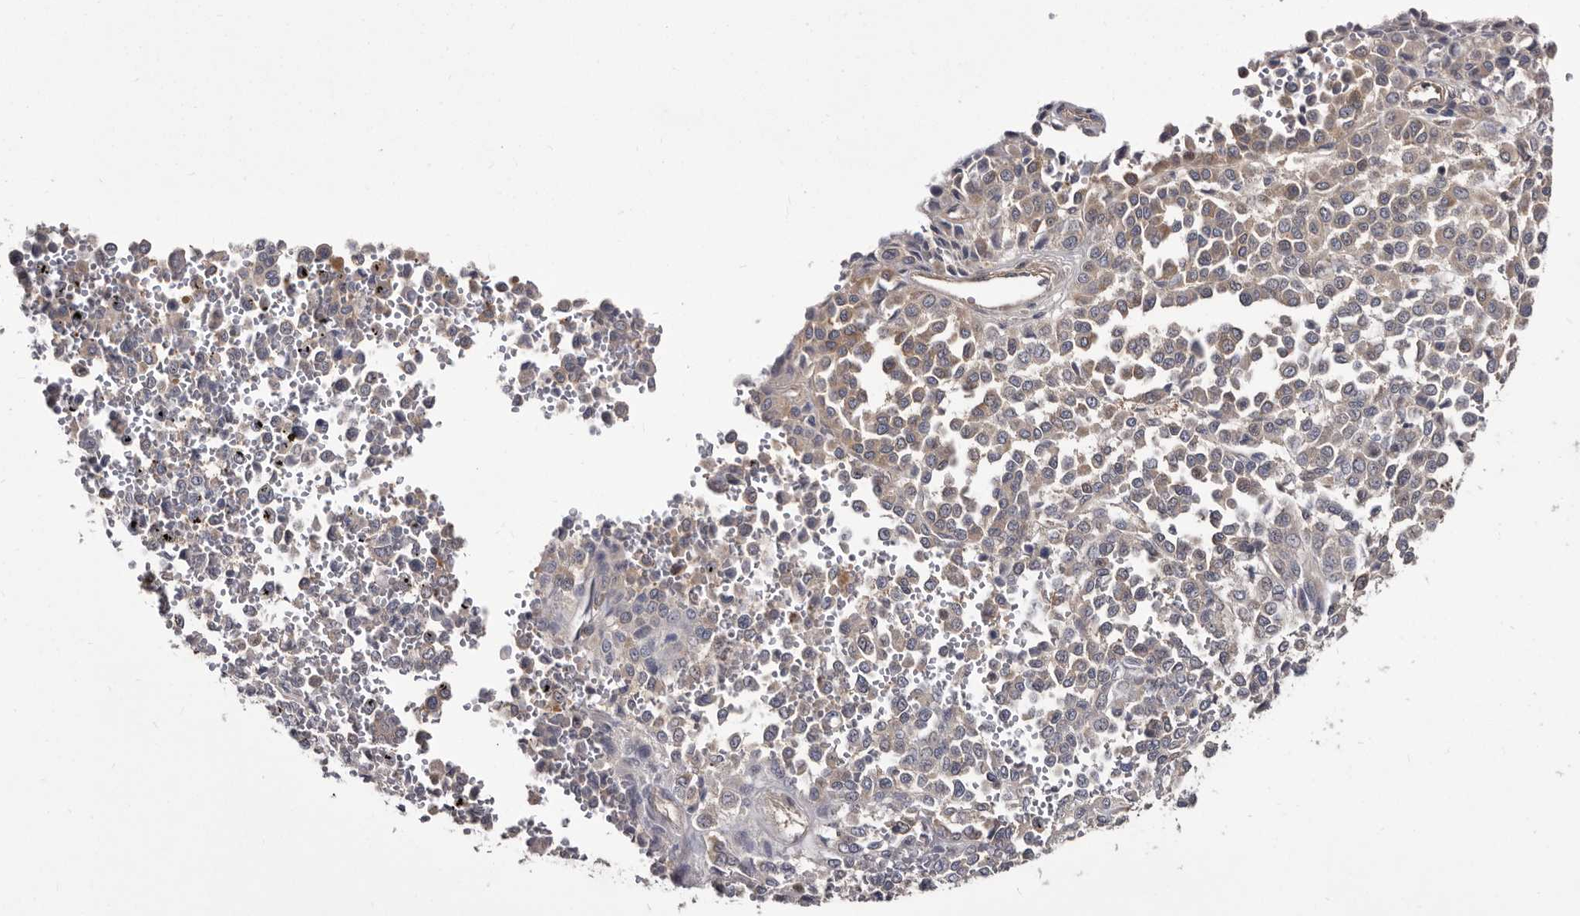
{"staining": {"intensity": "moderate", "quantity": ">75%", "location": "cytoplasmic/membranous"}, "tissue": "melanoma", "cell_type": "Tumor cells", "image_type": "cancer", "snomed": [{"axis": "morphology", "description": "Malignant melanoma, Metastatic site"}, {"axis": "topography", "description": "Pancreas"}], "caption": "Moderate cytoplasmic/membranous staining for a protein is appreciated in approximately >75% of tumor cells of melanoma using immunohistochemistry.", "gene": "ABCF2", "patient": {"sex": "female", "age": 30}}